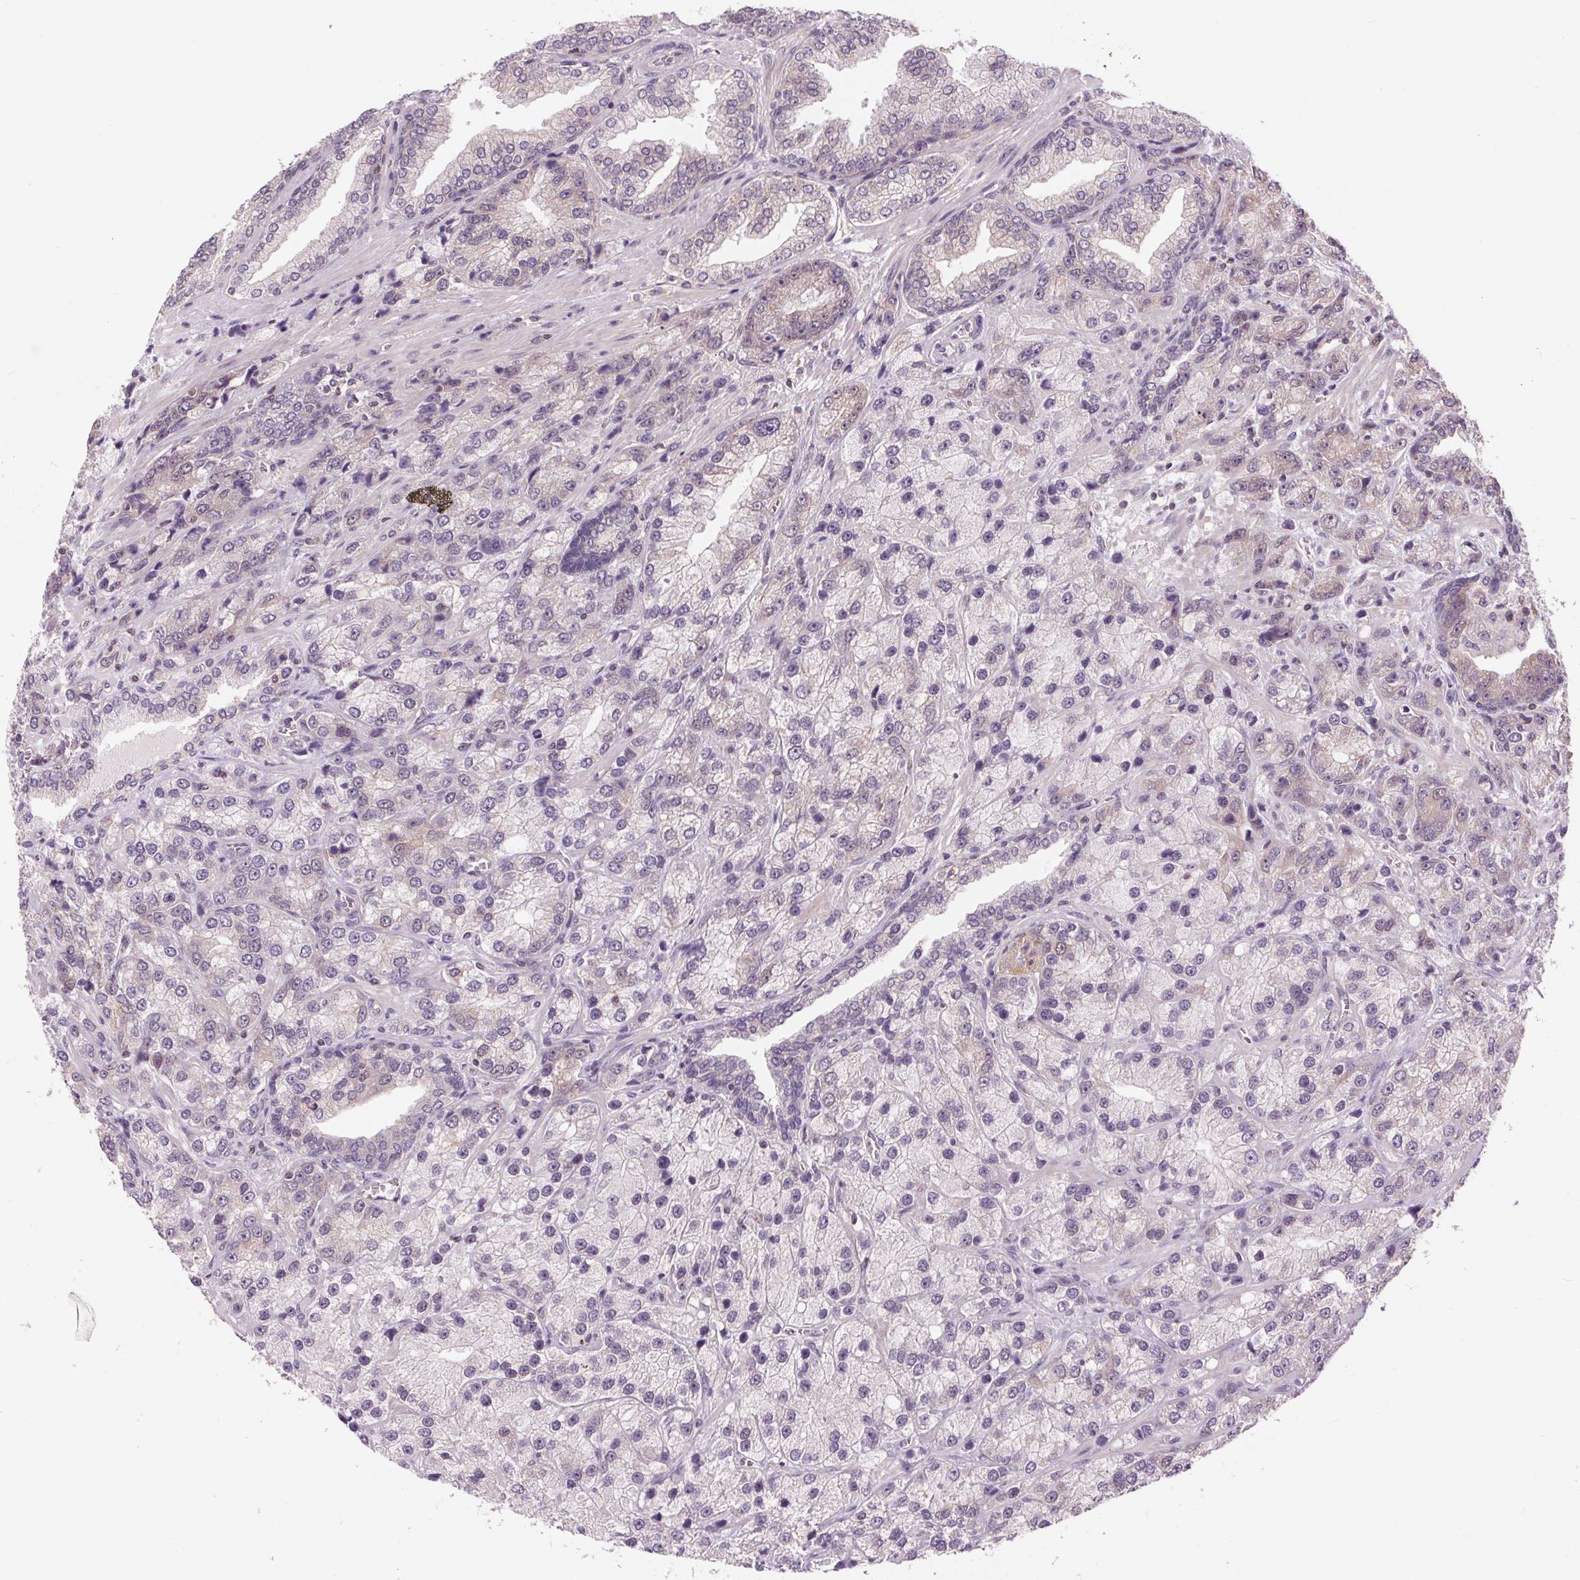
{"staining": {"intensity": "weak", "quantity": "<25%", "location": "cytoplasmic/membranous"}, "tissue": "prostate cancer", "cell_type": "Tumor cells", "image_type": "cancer", "snomed": [{"axis": "morphology", "description": "Adenocarcinoma, NOS"}, {"axis": "topography", "description": "Prostate"}], "caption": "Prostate adenocarcinoma was stained to show a protein in brown. There is no significant staining in tumor cells.", "gene": "SH3RF2", "patient": {"sex": "male", "age": 63}}